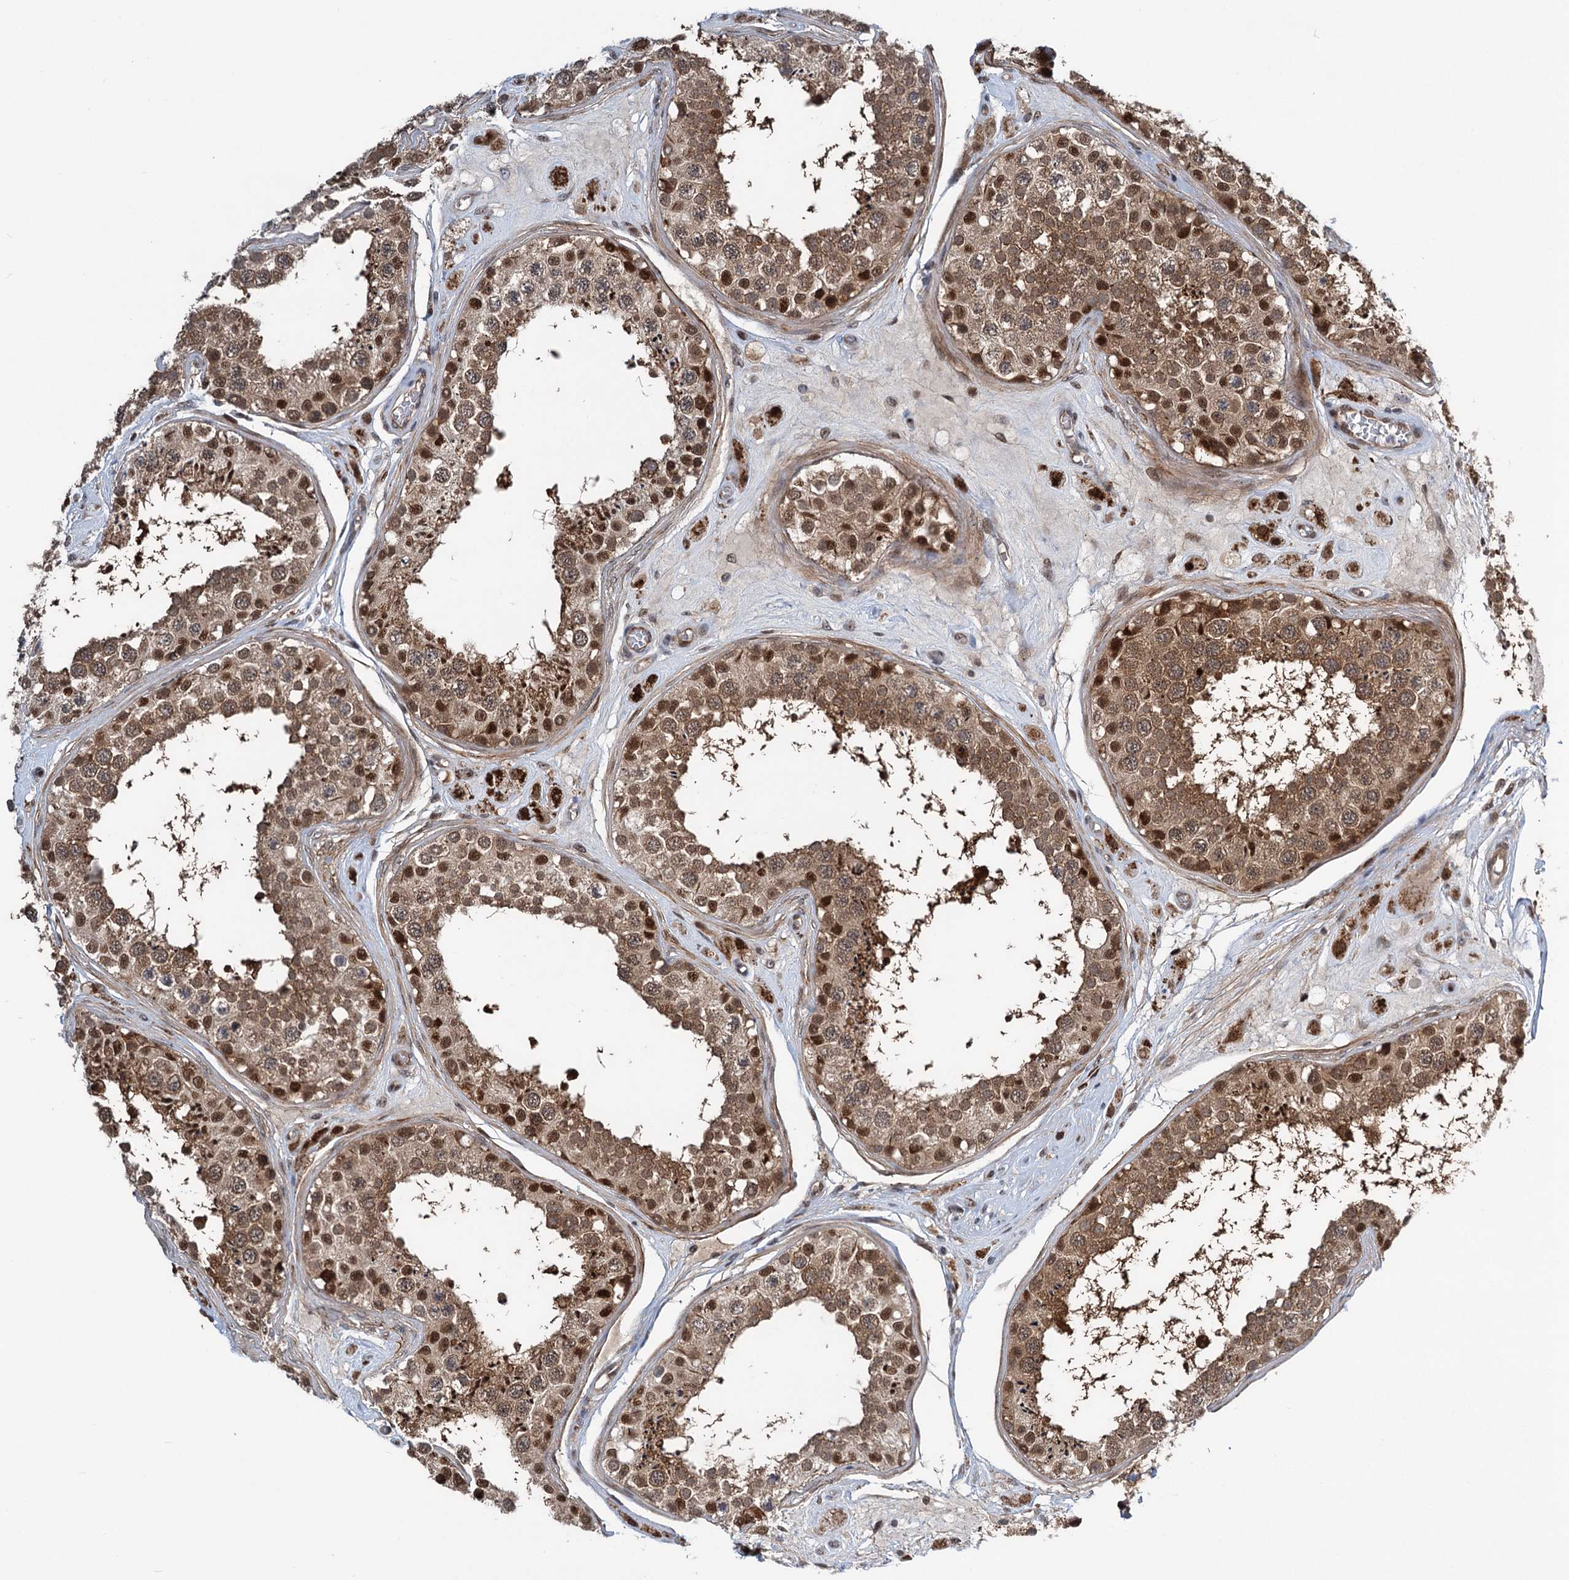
{"staining": {"intensity": "strong", "quantity": ">75%", "location": "cytoplasmic/membranous,nuclear"}, "tissue": "testis", "cell_type": "Cells in seminiferous ducts", "image_type": "normal", "snomed": [{"axis": "morphology", "description": "Normal tissue, NOS"}, {"axis": "topography", "description": "Testis"}], "caption": "Strong cytoplasmic/membranous,nuclear staining is seen in approximately >75% of cells in seminiferous ducts in normal testis.", "gene": "GPBP1", "patient": {"sex": "male", "age": 25}}